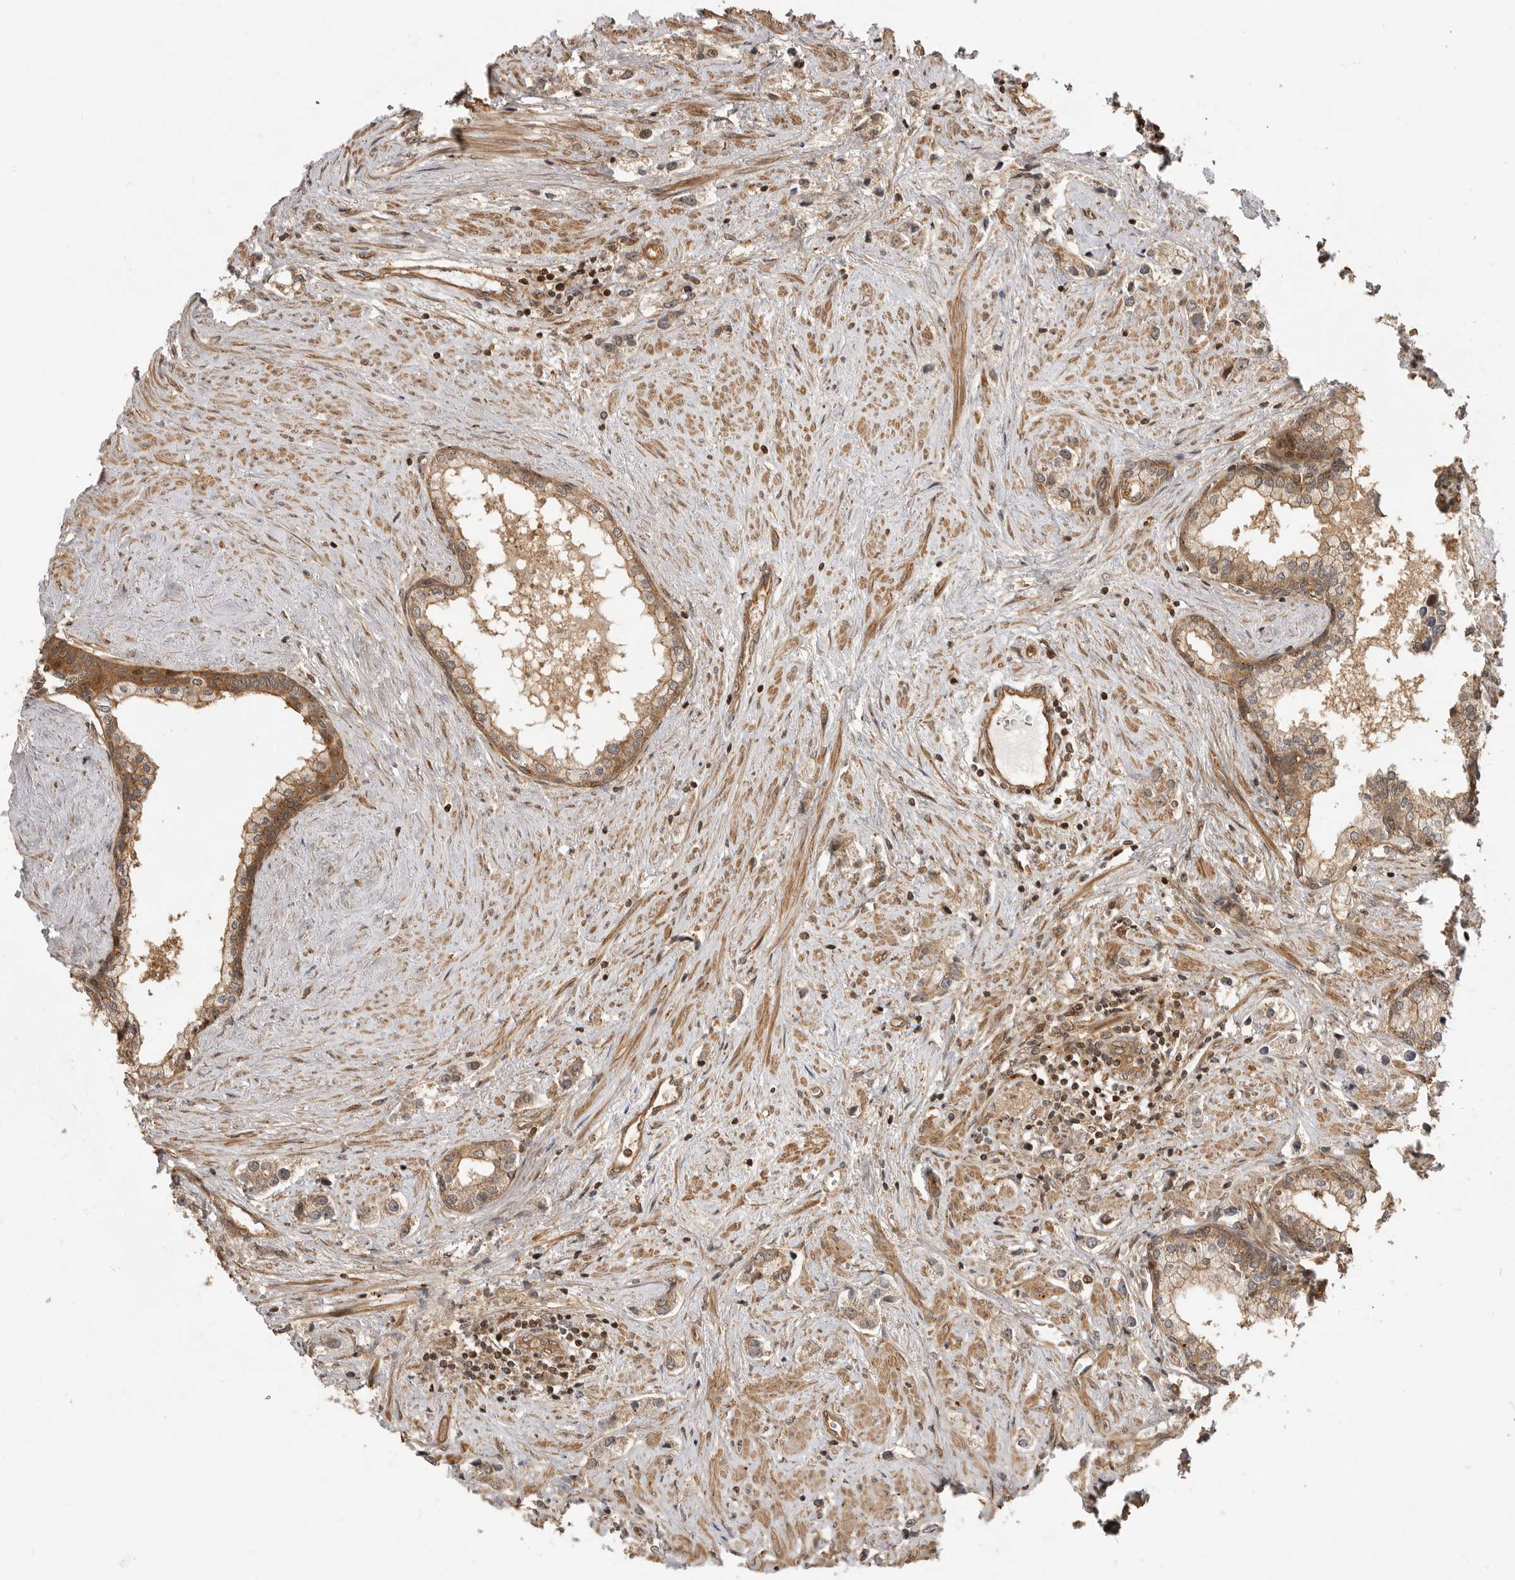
{"staining": {"intensity": "weak", "quantity": "<25%", "location": "cytoplasmic/membranous"}, "tissue": "prostate cancer", "cell_type": "Tumor cells", "image_type": "cancer", "snomed": [{"axis": "morphology", "description": "Adenocarcinoma, High grade"}, {"axis": "topography", "description": "Prostate"}], "caption": "A photomicrograph of human prostate cancer (adenocarcinoma (high-grade)) is negative for staining in tumor cells. (DAB (3,3'-diaminobenzidine) immunohistochemistry (IHC) visualized using brightfield microscopy, high magnification).", "gene": "ADPRS", "patient": {"sex": "male", "age": 66}}